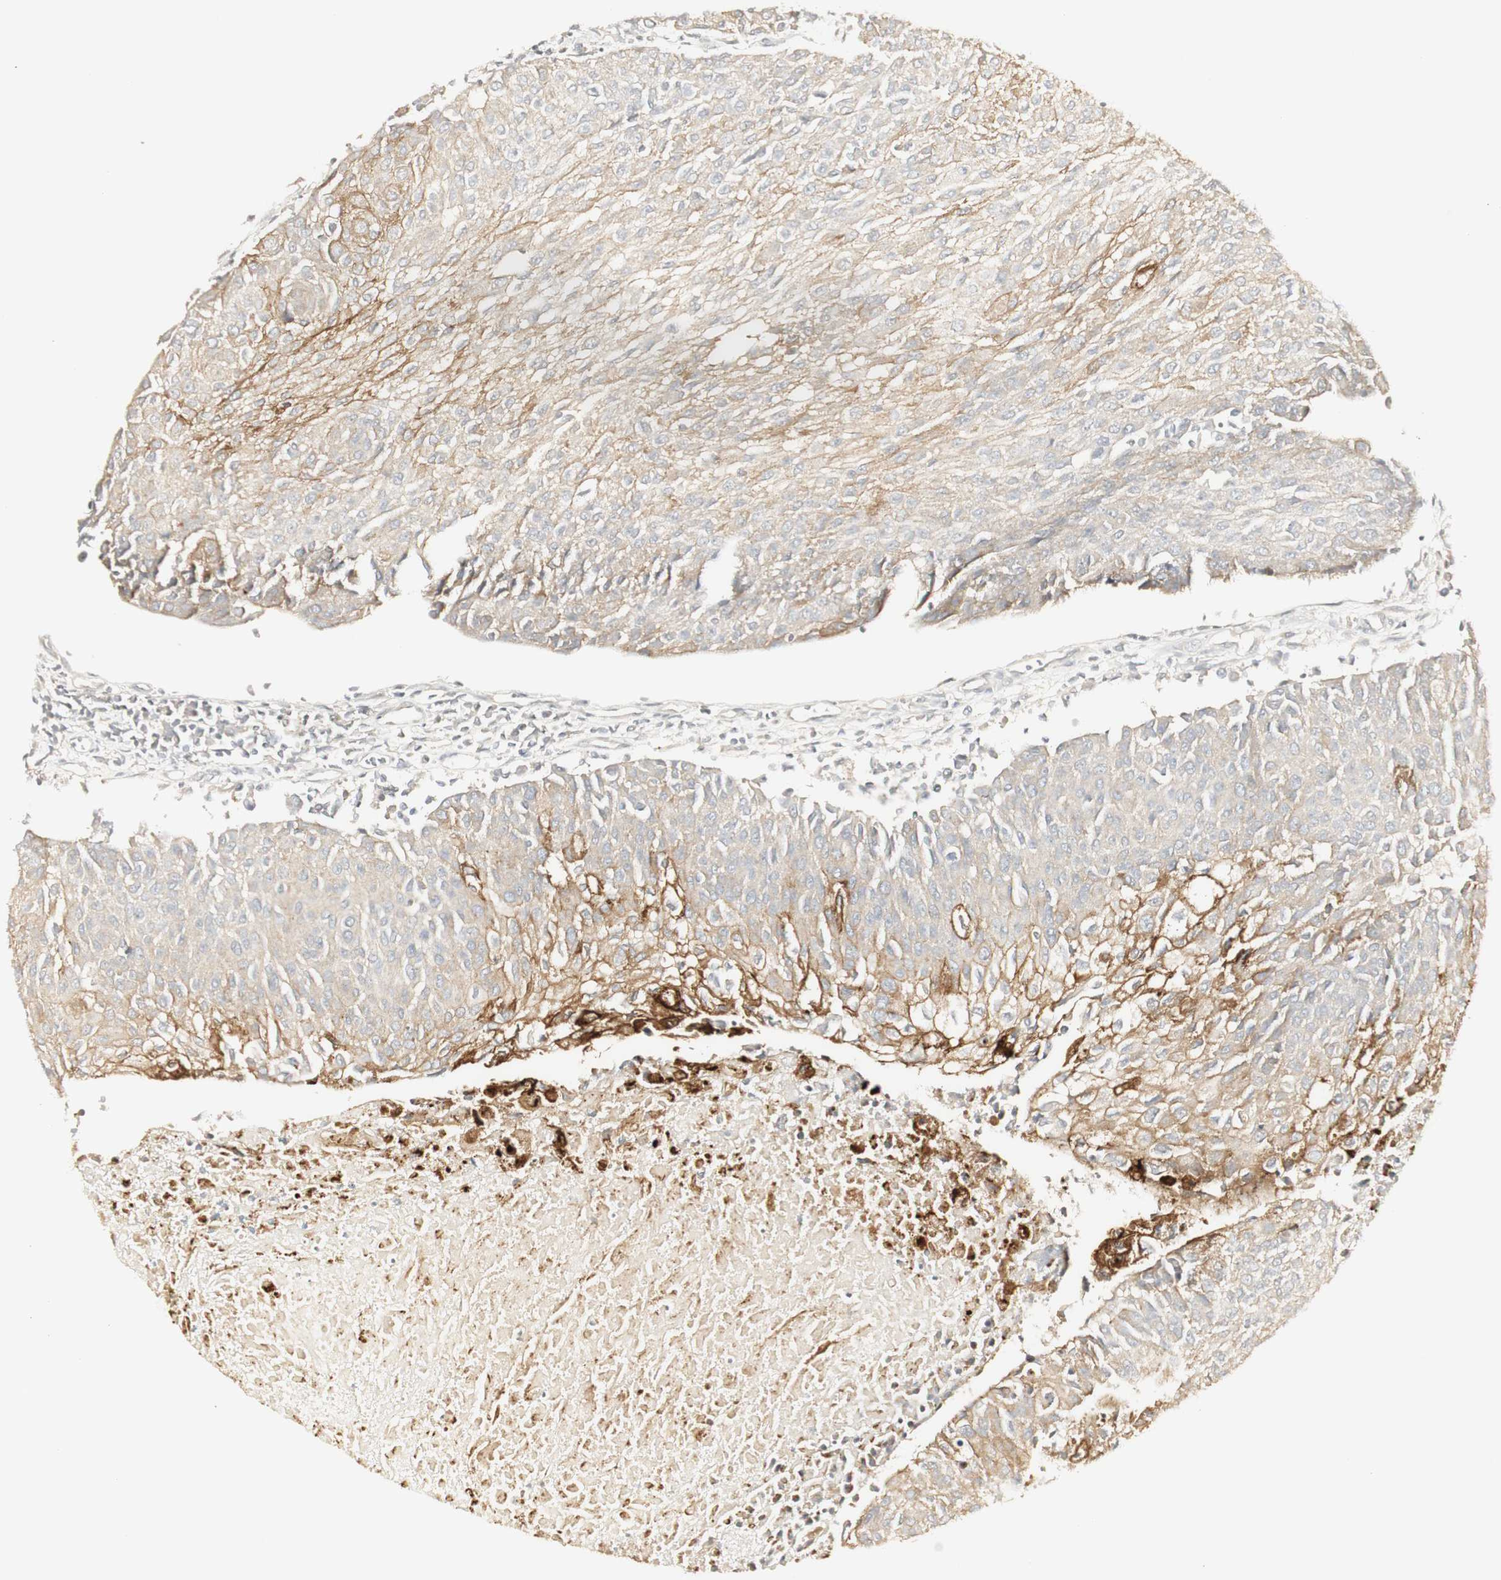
{"staining": {"intensity": "moderate", "quantity": ">75%", "location": "cytoplasmic/membranous"}, "tissue": "urothelial cancer", "cell_type": "Tumor cells", "image_type": "cancer", "snomed": [{"axis": "morphology", "description": "Urothelial carcinoma, High grade"}, {"axis": "topography", "description": "Urinary bladder"}], "caption": "Protein expression analysis of human urothelial cancer reveals moderate cytoplasmic/membranous staining in about >75% of tumor cells.", "gene": "DSC2", "patient": {"sex": "female", "age": 85}}